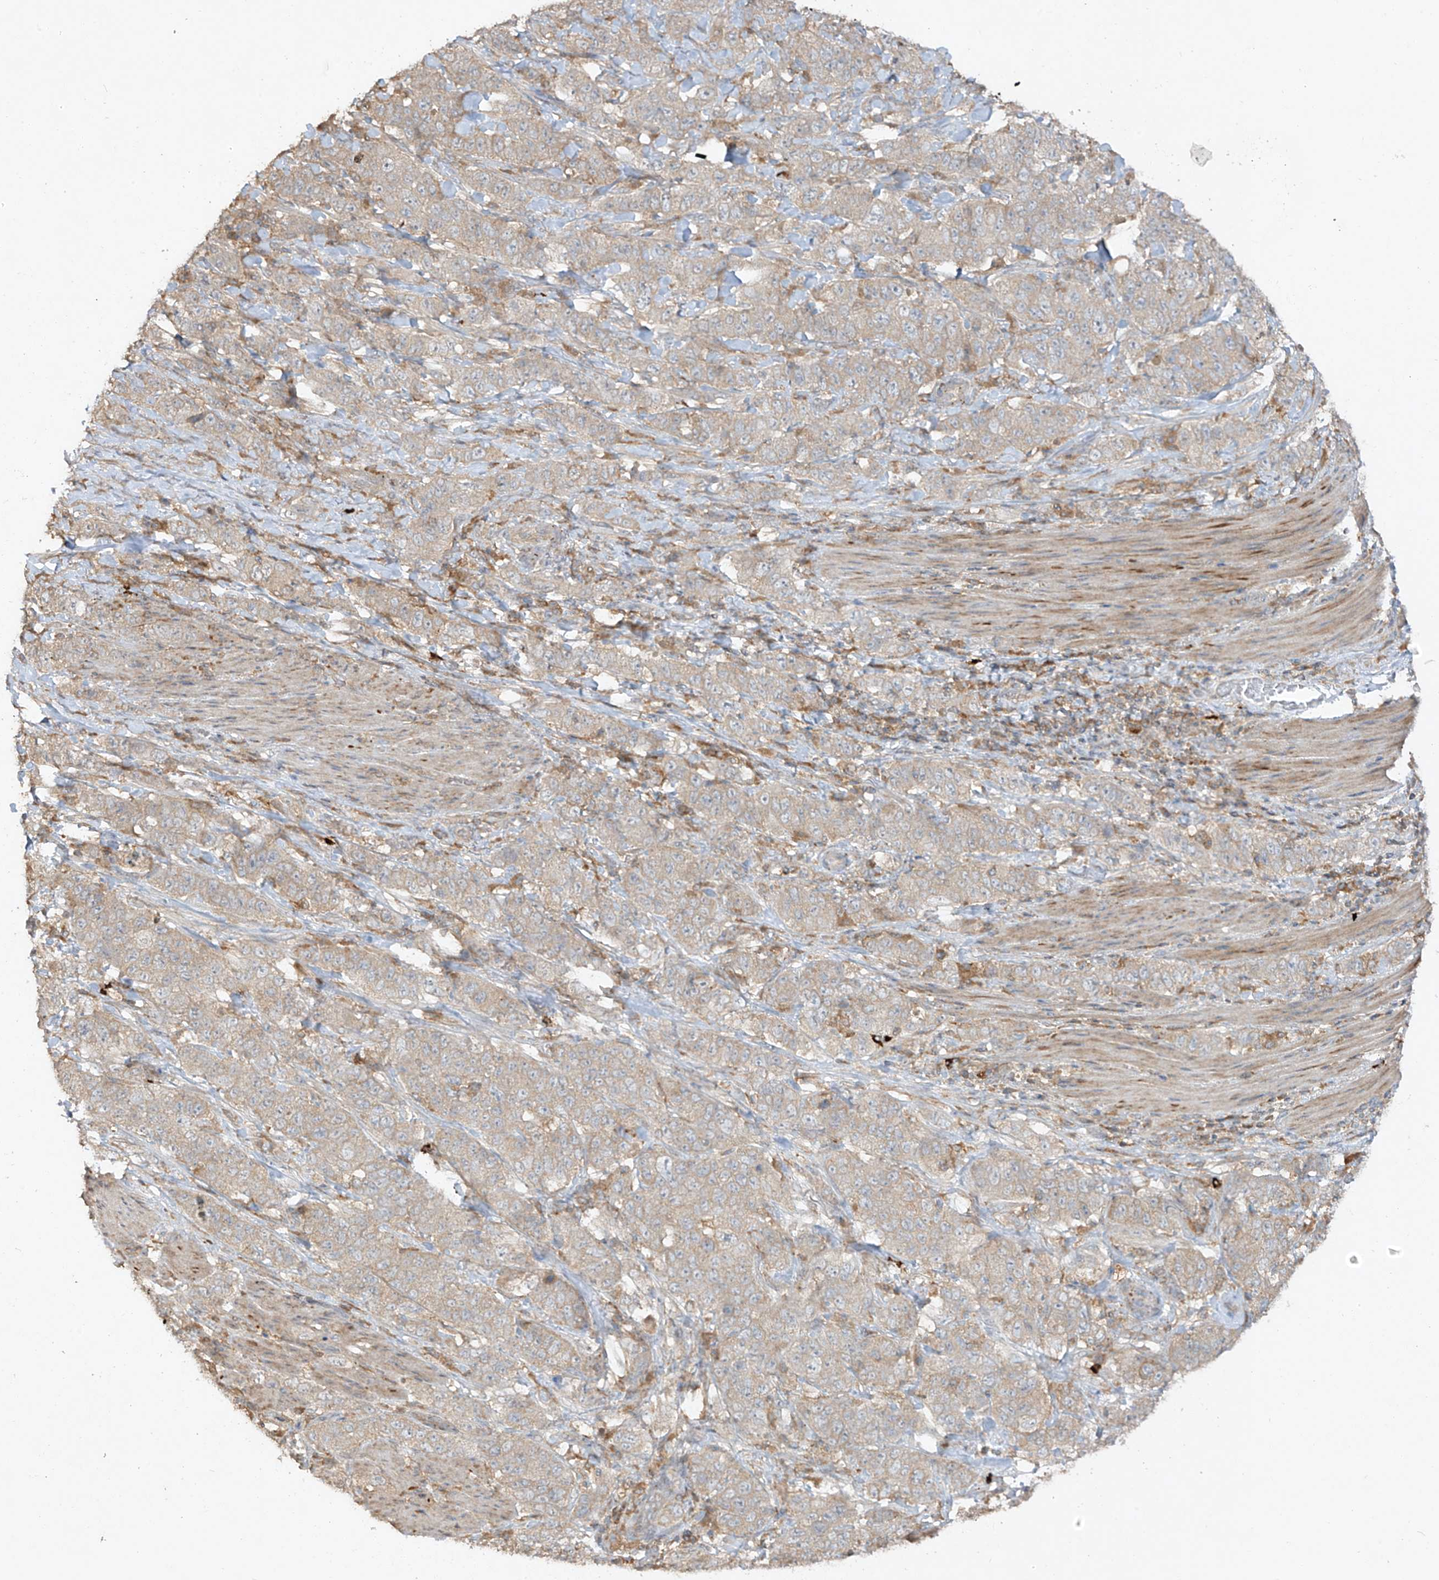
{"staining": {"intensity": "weak", "quantity": "25%-75%", "location": "cytoplasmic/membranous"}, "tissue": "stomach cancer", "cell_type": "Tumor cells", "image_type": "cancer", "snomed": [{"axis": "morphology", "description": "Adenocarcinoma, NOS"}, {"axis": "topography", "description": "Stomach"}], "caption": "IHC of human stomach cancer (adenocarcinoma) displays low levels of weak cytoplasmic/membranous expression in about 25%-75% of tumor cells.", "gene": "LDAH", "patient": {"sex": "male", "age": 48}}